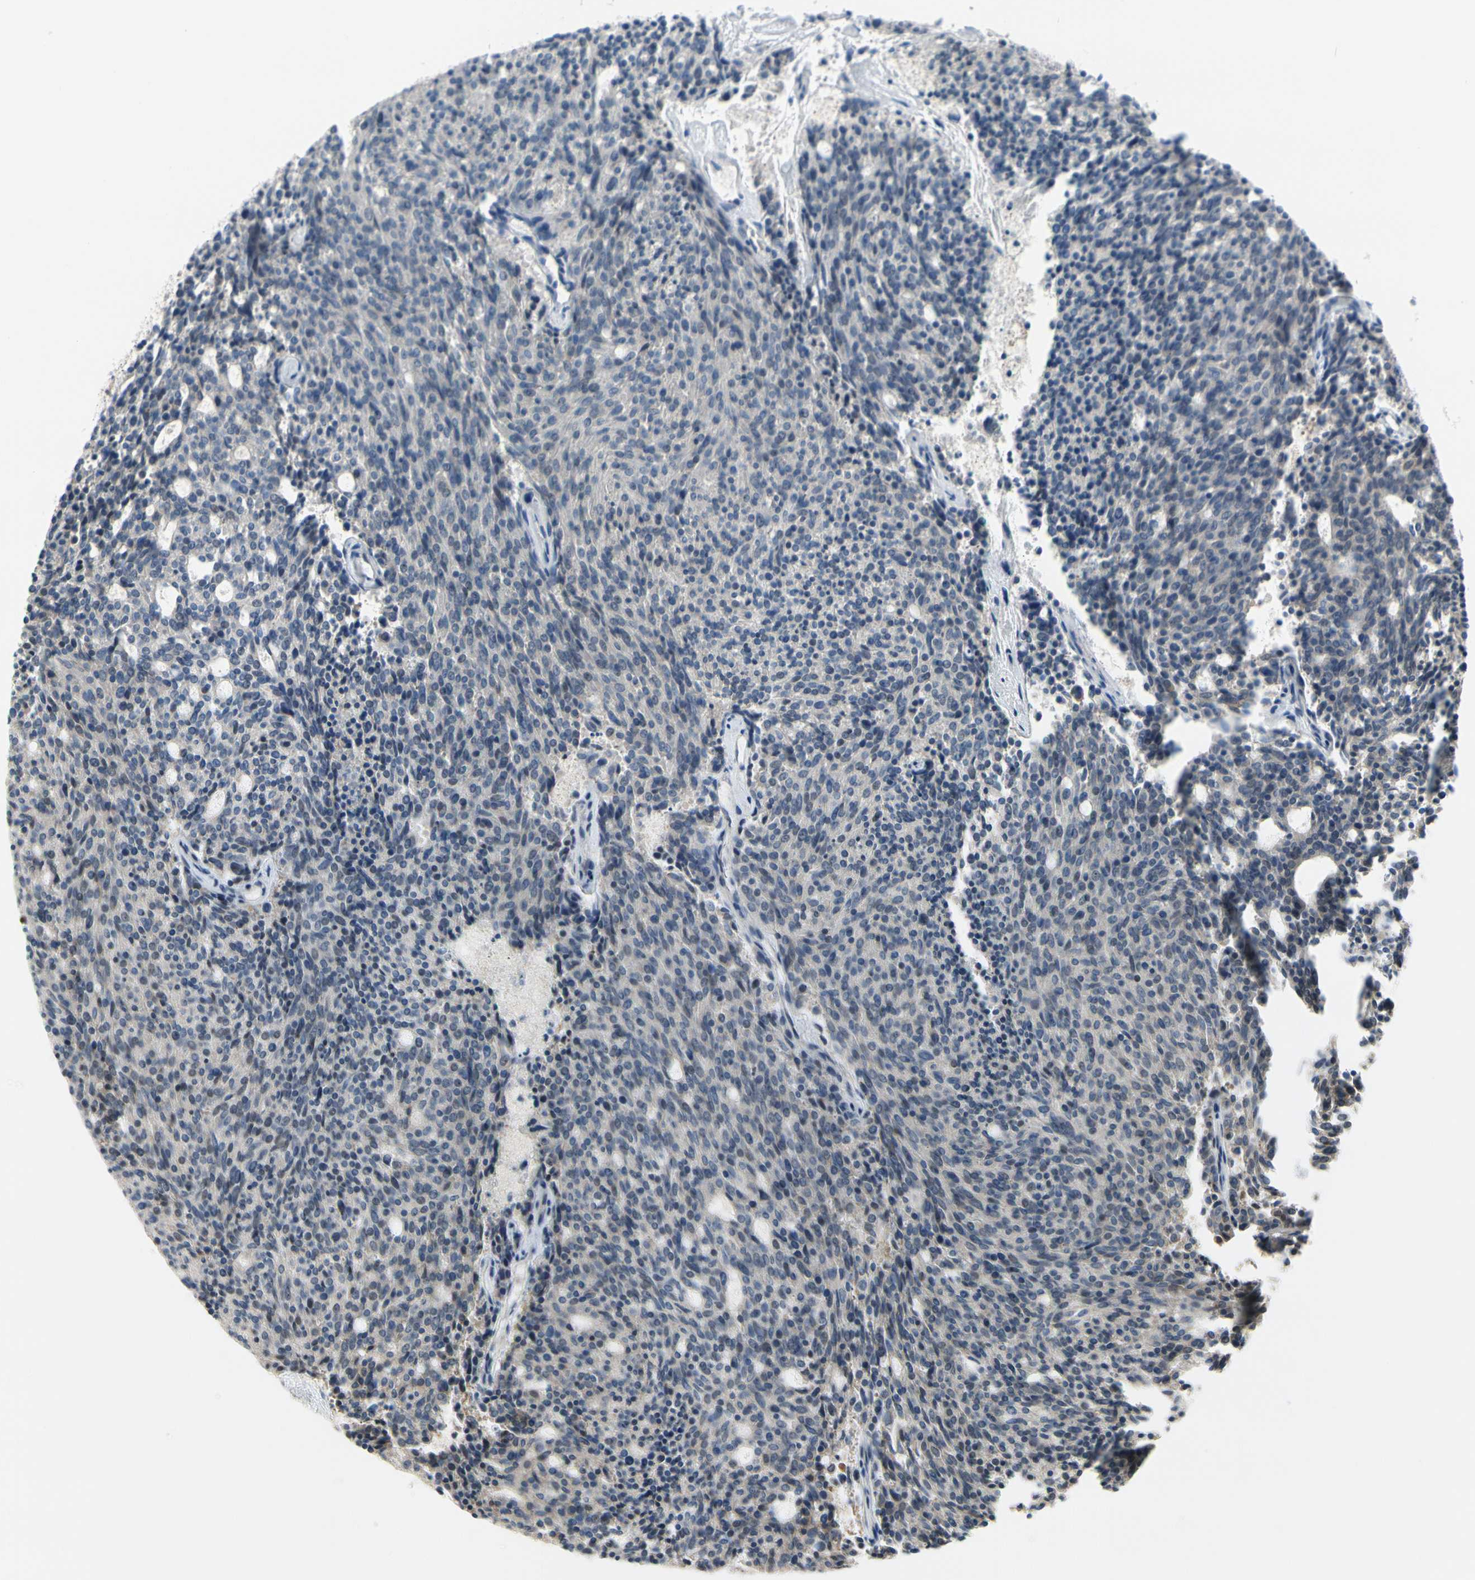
{"staining": {"intensity": "negative", "quantity": "none", "location": "none"}, "tissue": "carcinoid", "cell_type": "Tumor cells", "image_type": "cancer", "snomed": [{"axis": "morphology", "description": "Carcinoid, malignant, NOS"}, {"axis": "topography", "description": "Pancreas"}], "caption": "DAB (3,3'-diaminobenzidine) immunohistochemical staining of human malignant carcinoid exhibits no significant staining in tumor cells.", "gene": "SLC27A6", "patient": {"sex": "female", "age": 54}}